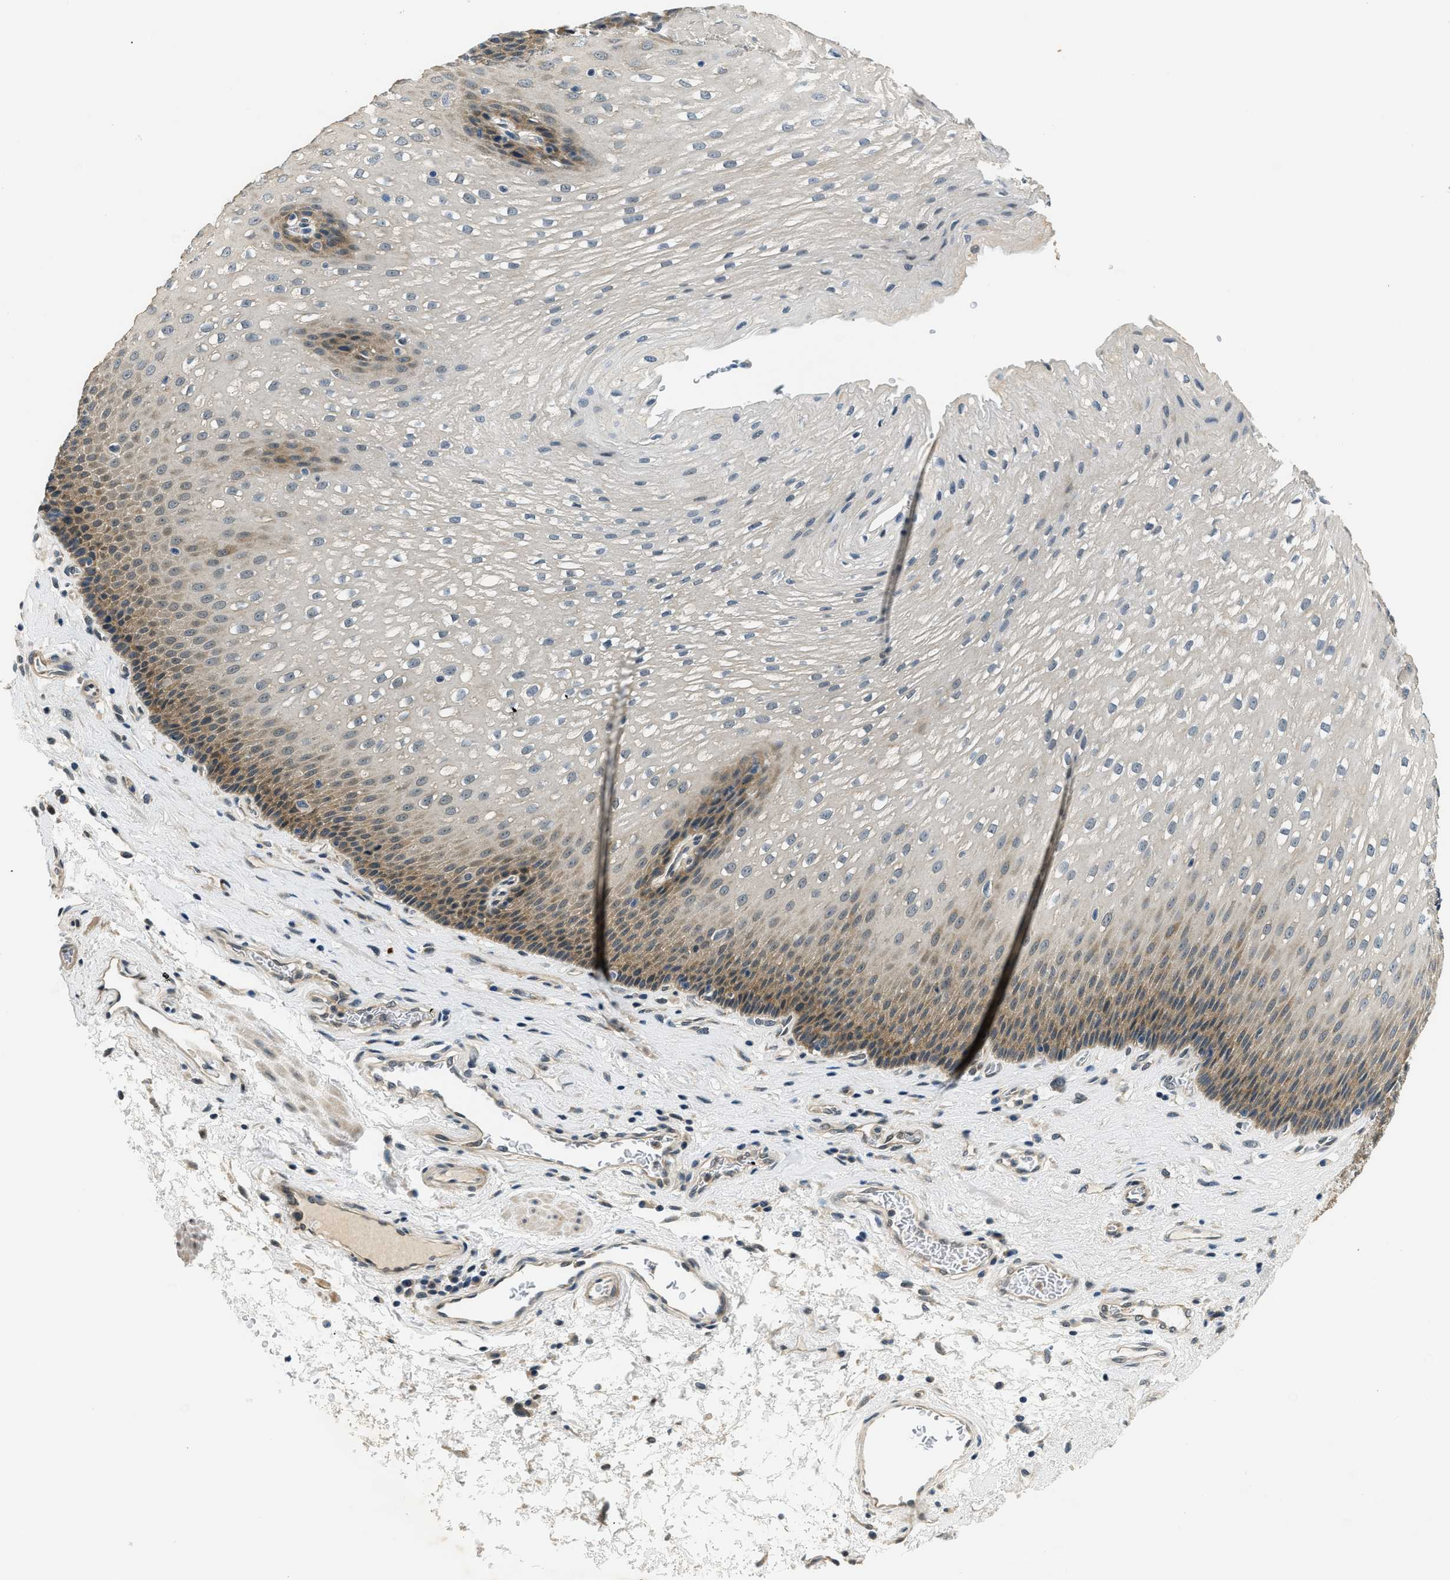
{"staining": {"intensity": "moderate", "quantity": "25%-75%", "location": "cytoplasmic/membranous"}, "tissue": "esophagus", "cell_type": "Squamous epithelial cells", "image_type": "normal", "snomed": [{"axis": "morphology", "description": "Normal tissue, NOS"}, {"axis": "topography", "description": "Esophagus"}], "caption": "Immunohistochemical staining of normal human esophagus exhibits 25%-75% levels of moderate cytoplasmic/membranous protein expression in about 25%-75% of squamous epithelial cells.", "gene": "SMAD4", "patient": {"sex": "male", "age": 48}}